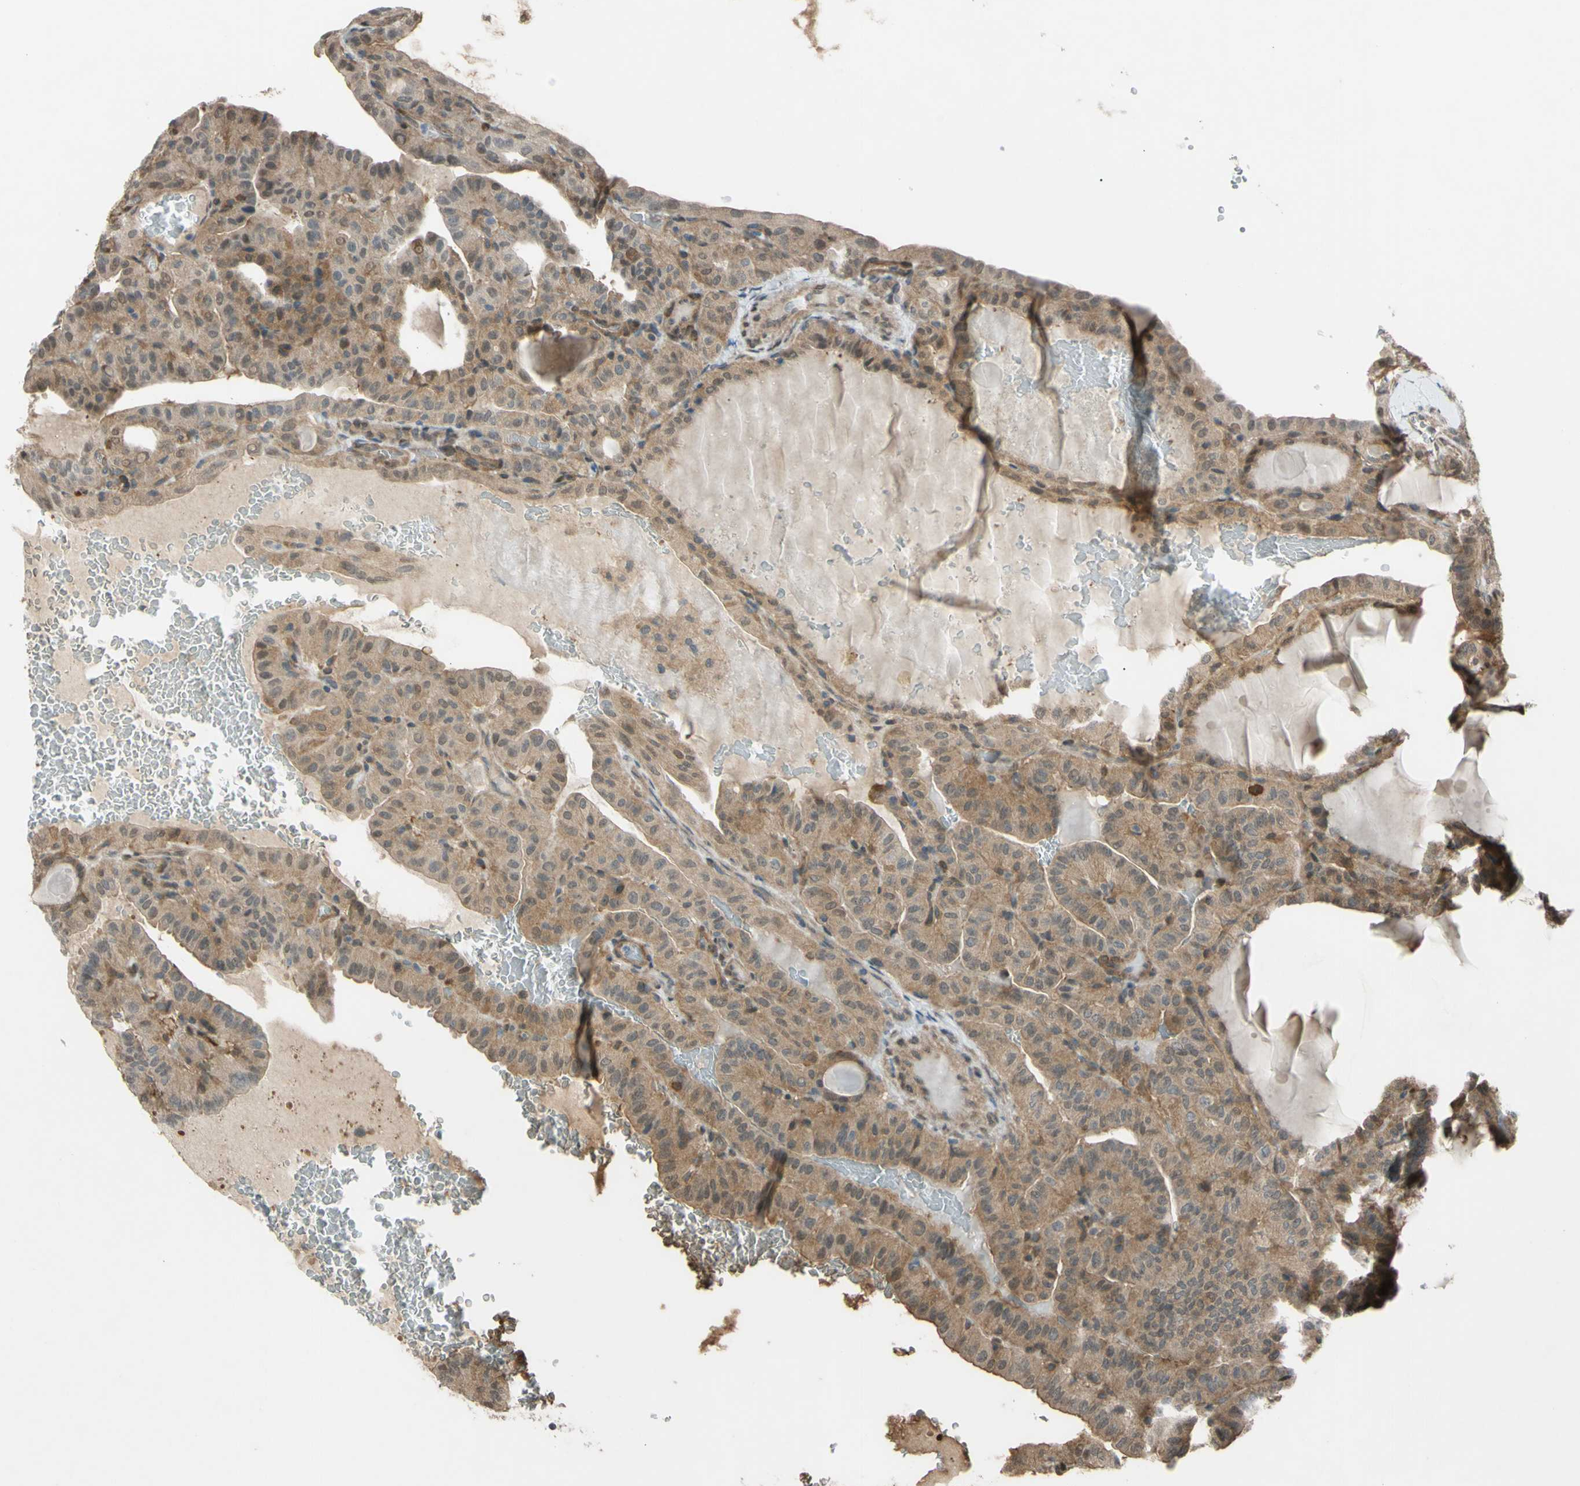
{"staining": {"intensity": "weak", "quantity": ">75%", "location": "cytoplasmic/membranous"}, "tissue": "thyroid cancer", "cell_type": "Tumor cells", "image_type": "cancer", "snomed": [{"axis": "morphology", "description": "Papillary adenocarcinoma, NOS"}, {"axis": "topography", "description": "Thyroid gland"}], "caption": "High-power microscopy captured an immunohistochemistry micrograph of thyroid papillary adenocarcinoma, revealing weak cytoplasmic/membranous staining in about >75% of tumor cells. (IHC, brightfield microscopy, high magnification).", "gene": "YWHAQ", "patient": {"sex": "male", "age": 77}}